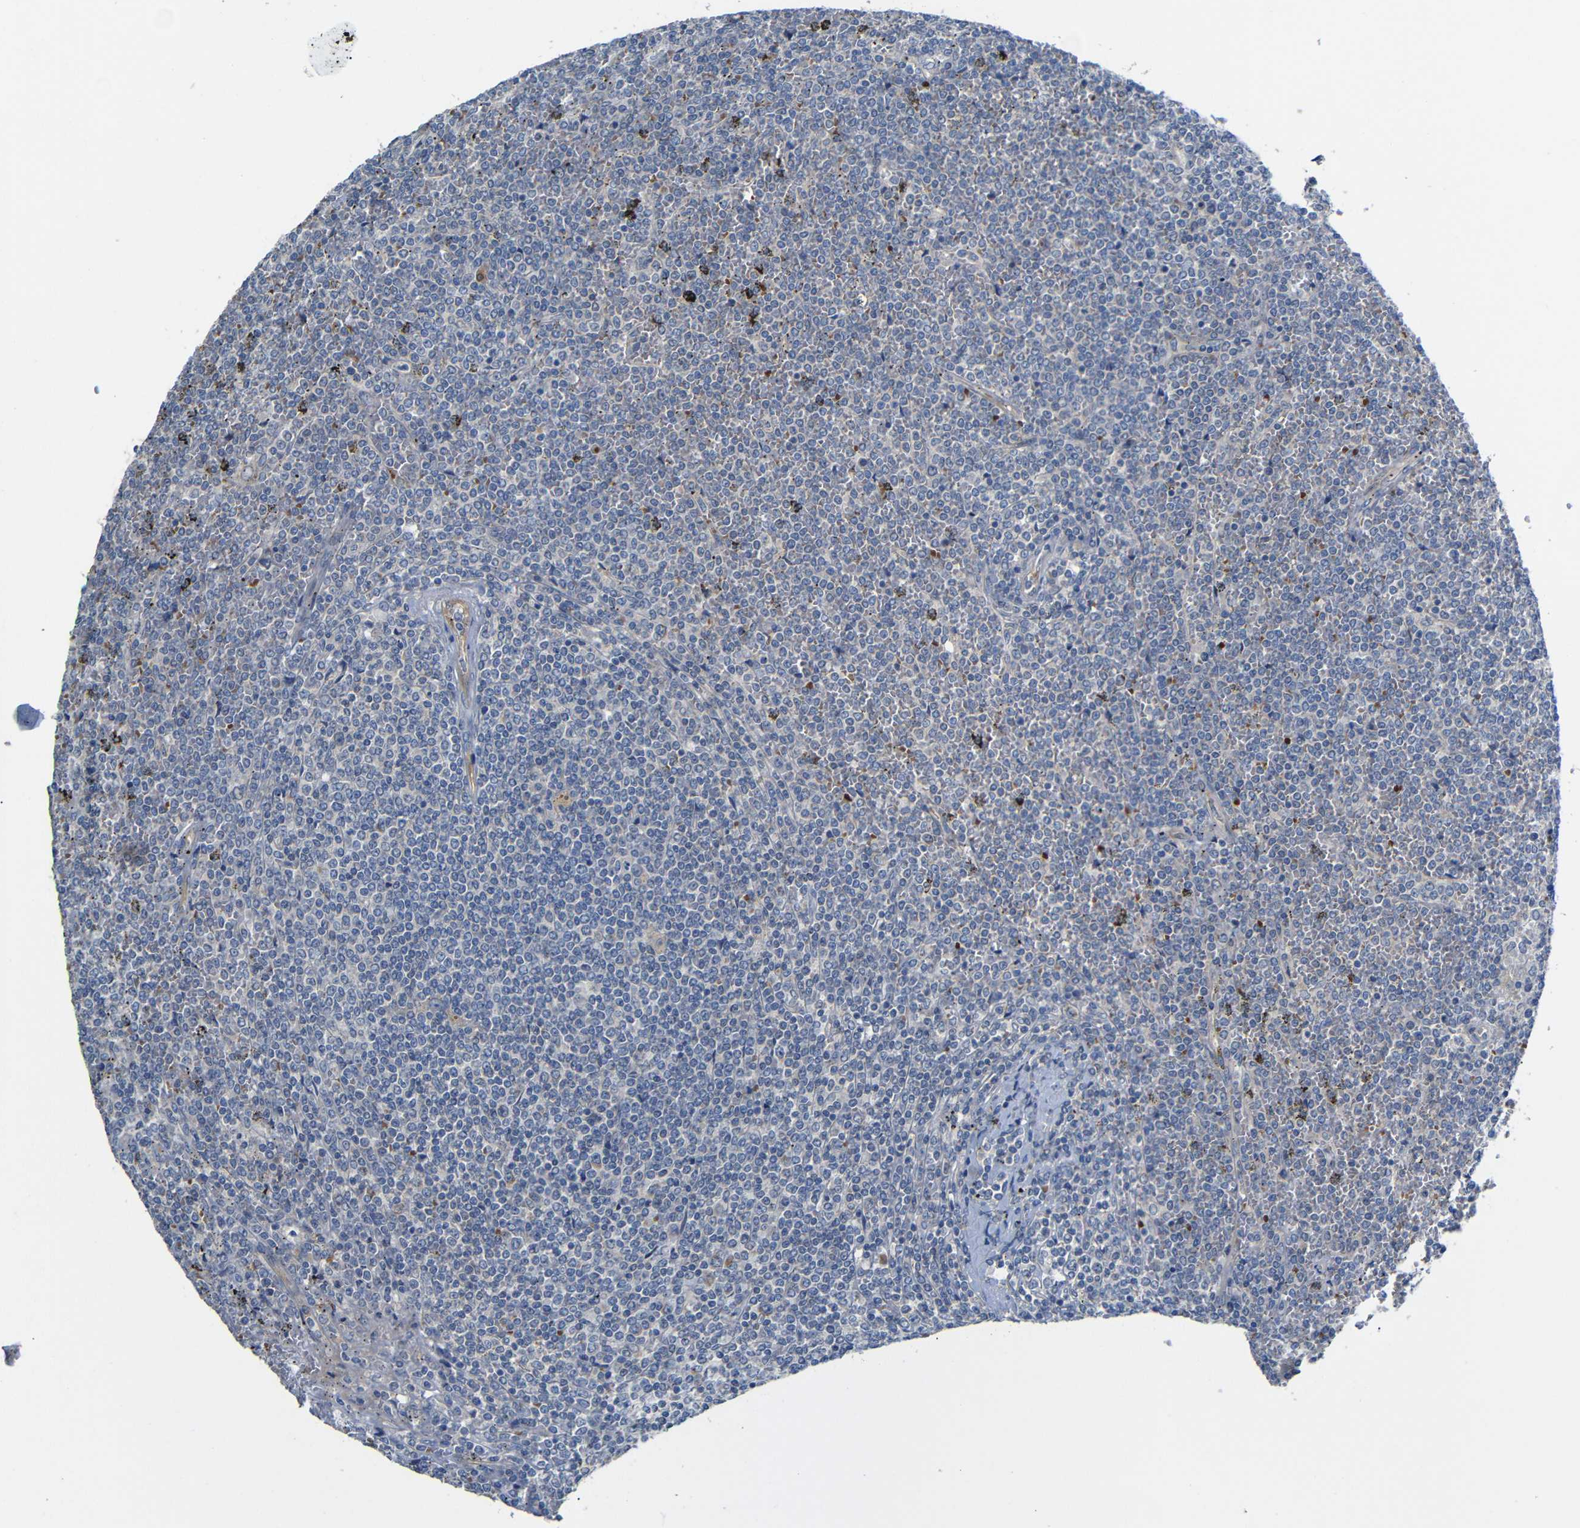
{"staining": {"intensity": "negative", "quantity": "none", "location": "none"}, "tissue": "lymphoma", "cell_type": "Tumor cells", "image_type": "cancer", "snomed": [{"axis": "morphology", "description": "Malignant lymphoma, non-Hodgkin's type, Low grade"}, {"axis": "topography", "description": "Spleen"}], "caption": "The micrograph exhibits no staining of tumor cells in lymphoma. The staining is performed using DAB brown chromogen with nuclei counter-stained in using hematoxylin.", "gene": "TBC1D32", "patient": {"sex": "female", "age": 19}}